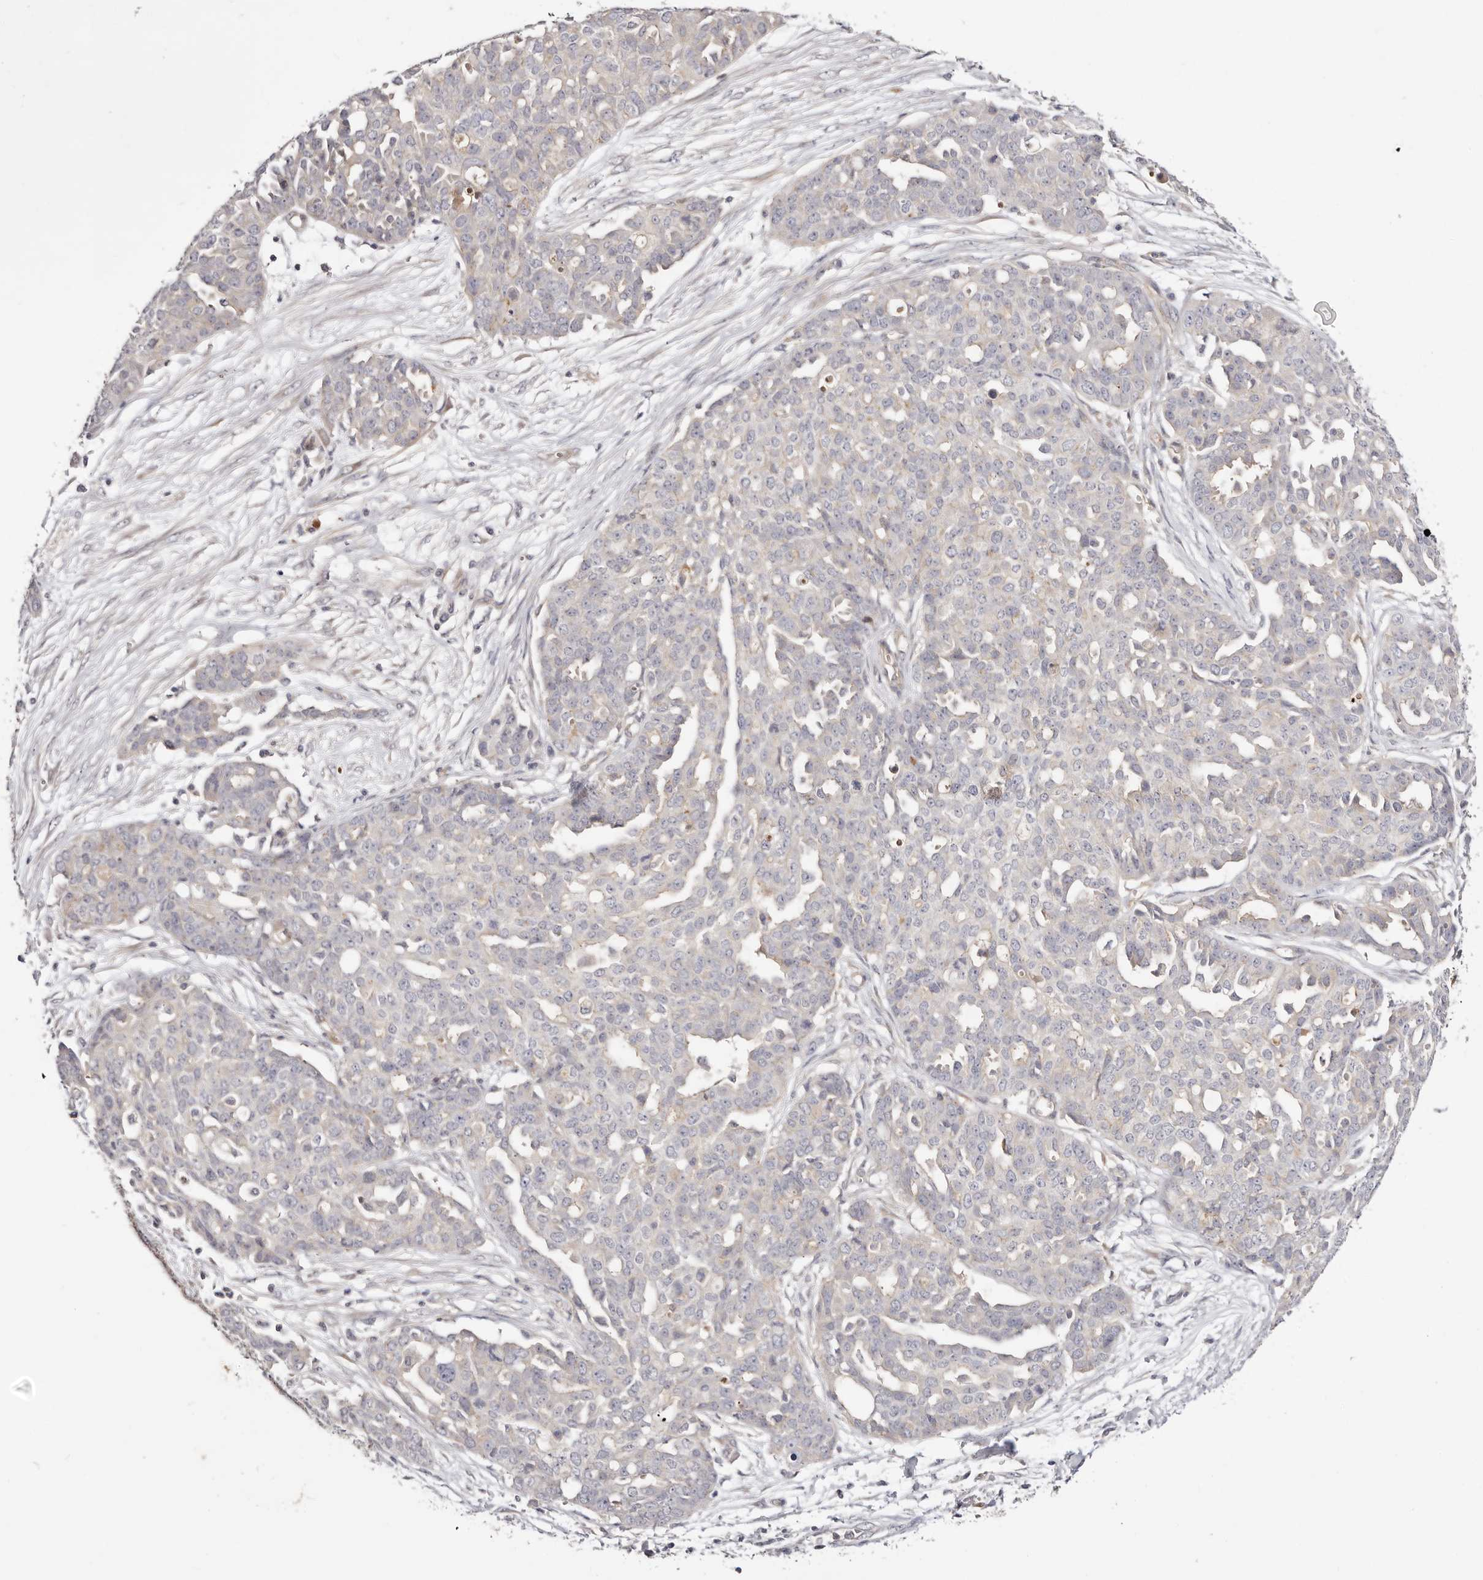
{"staining": {"intensity": "negative", "quantity": "none", "location": "none"}, "tissue": "ovarian cancer", "cell_type": "Tumor cells", "image_type": "cancer", "snomed": [{"axis": "morphology", "description": "Cystadenocarcinoma, serous, NOS"}, {"axis": "topography", "description": "Soft tissue"}, {"axis": "topography", "description": "Ovary"}], "caption": "This is an immunohistochemistry histopathology image of human ovarian cancer (serous cystadenocarcinoma). There is no positivity in tumor cells.", "gene": "SLC35B2", "patient": {"sex": "female", "age": 57}}